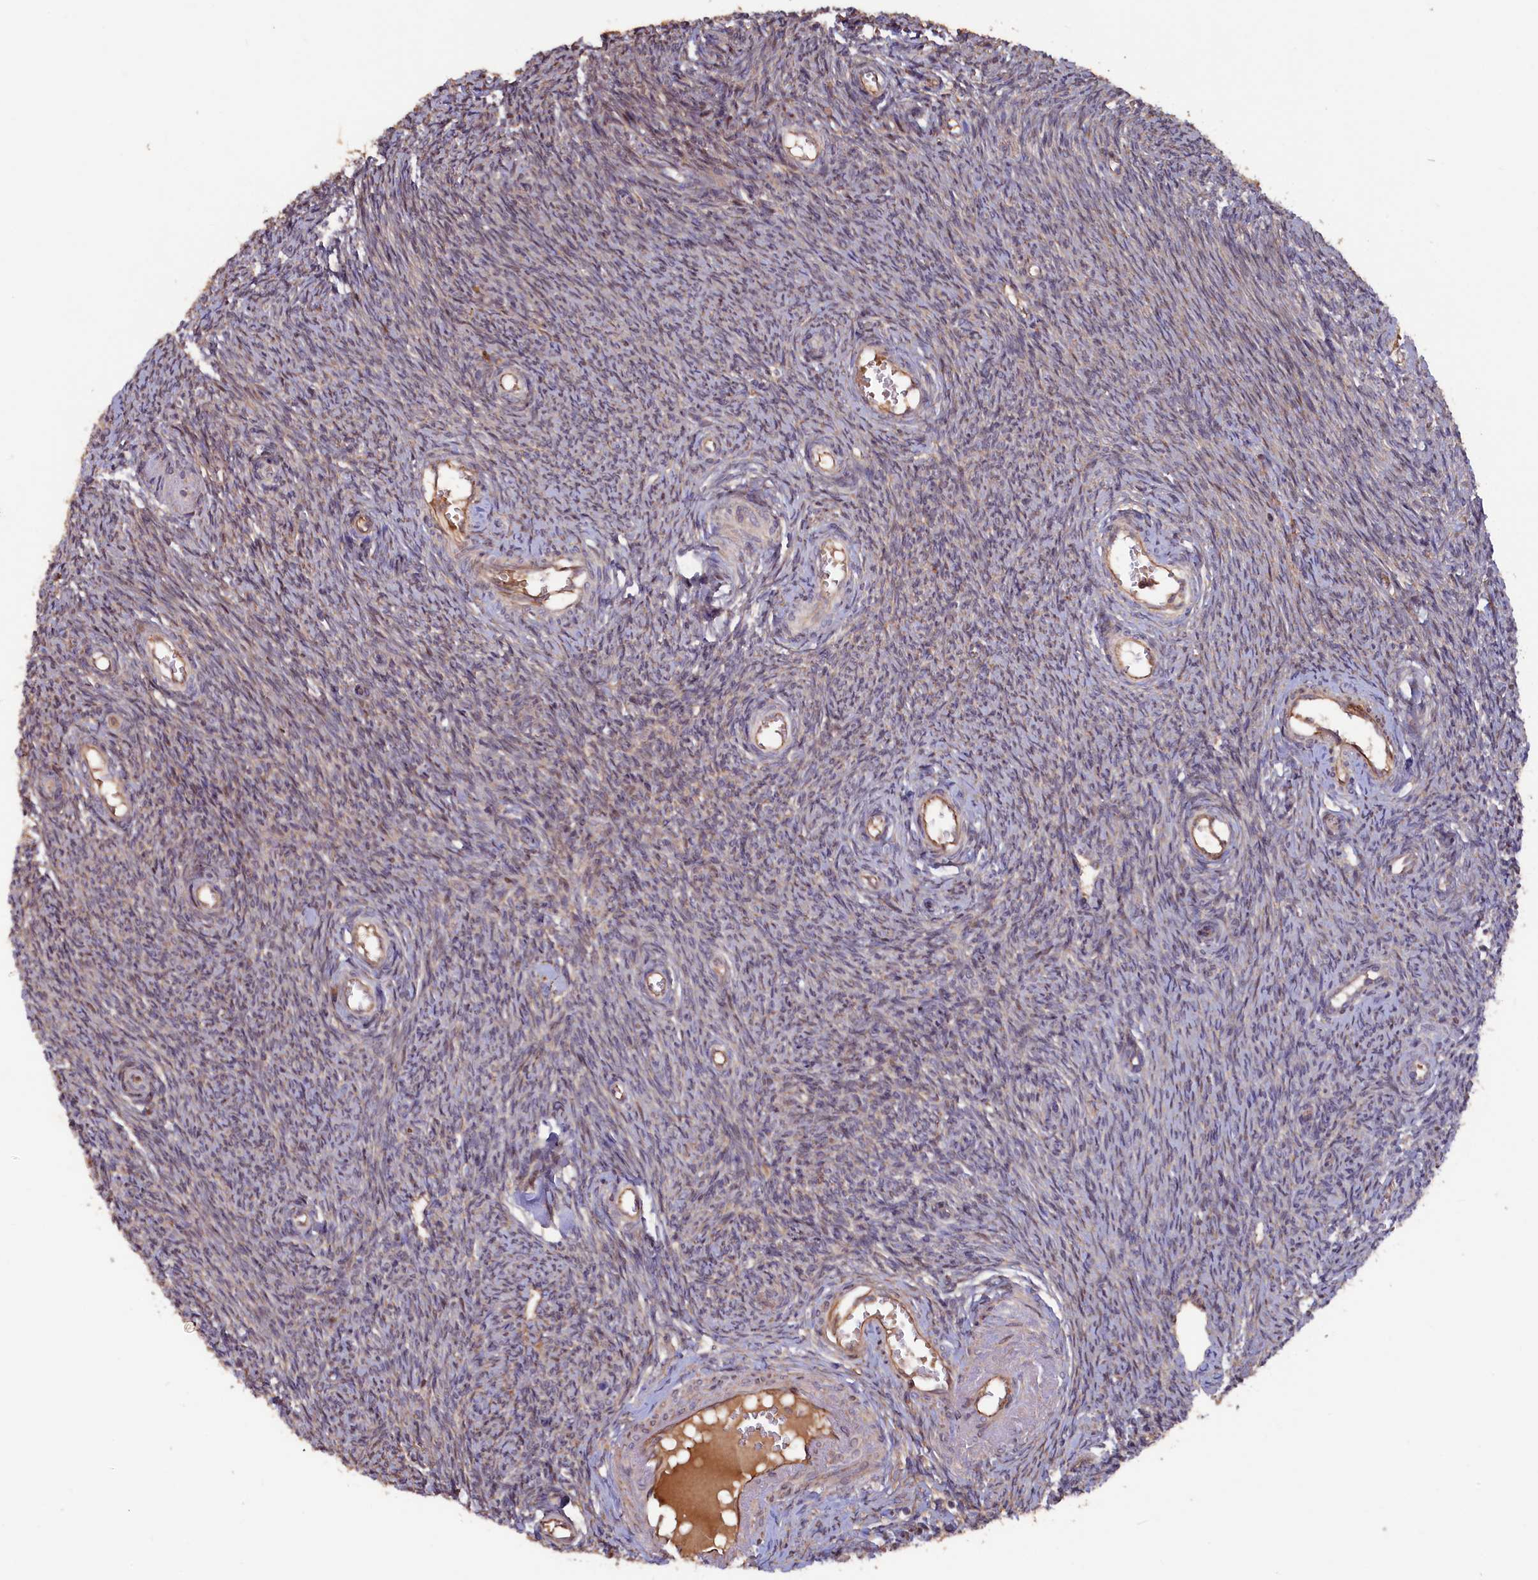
{"staining": {"intensity": "weak", "quantity": "25%-75%", "location": "cytoplasmic/membranous"}, "tissue": "ovary", "cell_type": "Ovarian stroma cells", "image_type": "normal", "snomed": [{"axis": "morphology", "description": "Normal tissue, NOS"}, {"axis": "topography", "description": "Ovary"}], "caption": "This is a micrograph of immunohistochemistry staining of unremarkable ovary, which shows weak expression in the cytoplasmic/membranous of ovarian stroma cells.", "gene": "GREB1L", "patient": {"sex": "female", "age": 44}}